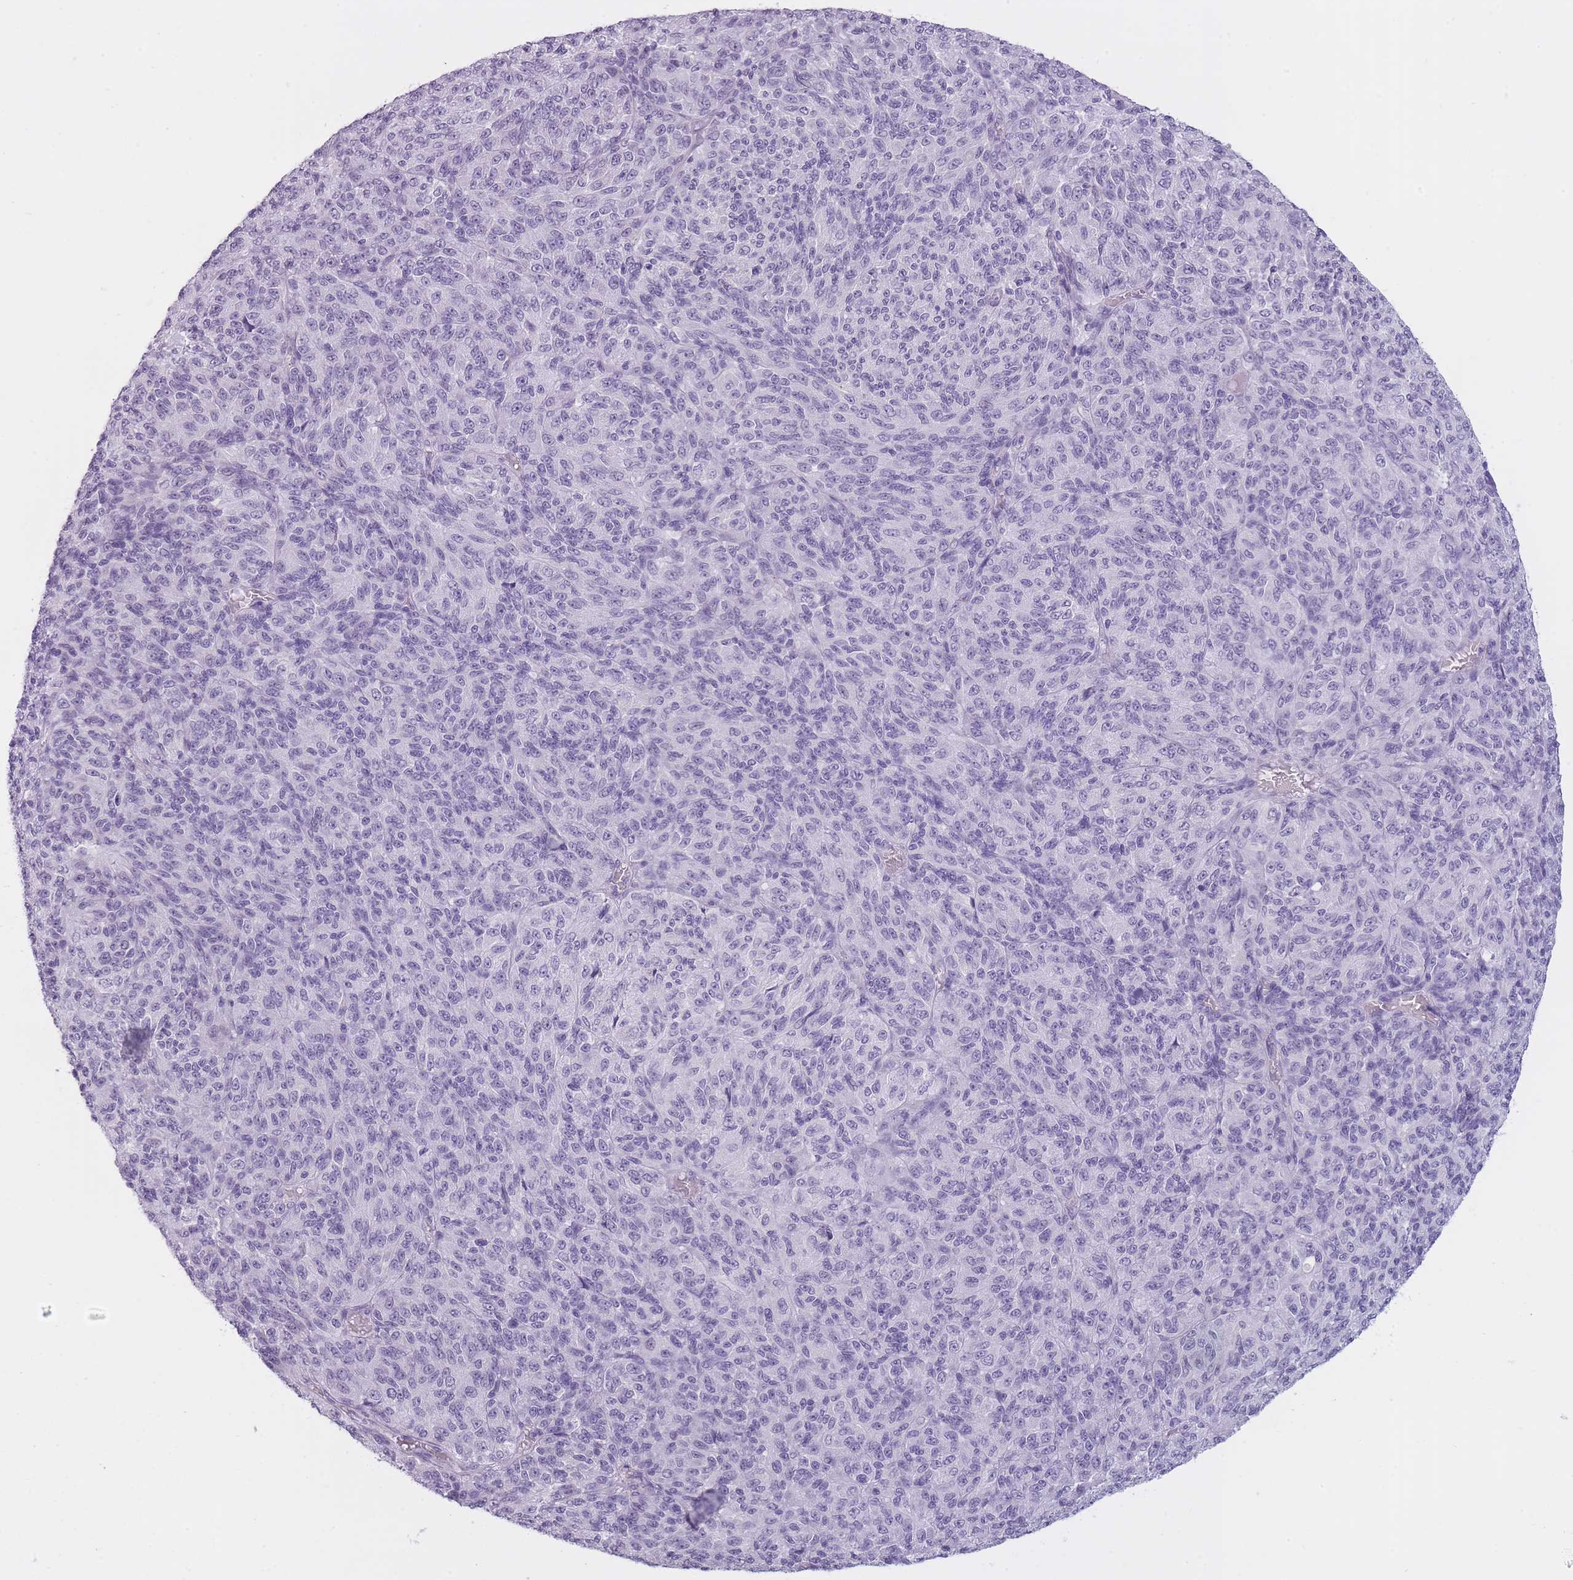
{"staining": {"intensity": "negative", "quantity": "none", "location": "none"}, "tissue": "melanoma", "cell_type": "Tumor cells", "image_type": "cancer", "snomed": [{"axis": "morphology", "description": "Malignant melanoma, Metastatic site"}, {"axis": "topography", "description": "Brain"}], "caption": "An IHC histopathology image of melanoma is shown. There is no staining in tumor cells of melanoma.", "gene": "GOLGA6D", "patient": {"sex": "female", "age": 56}}